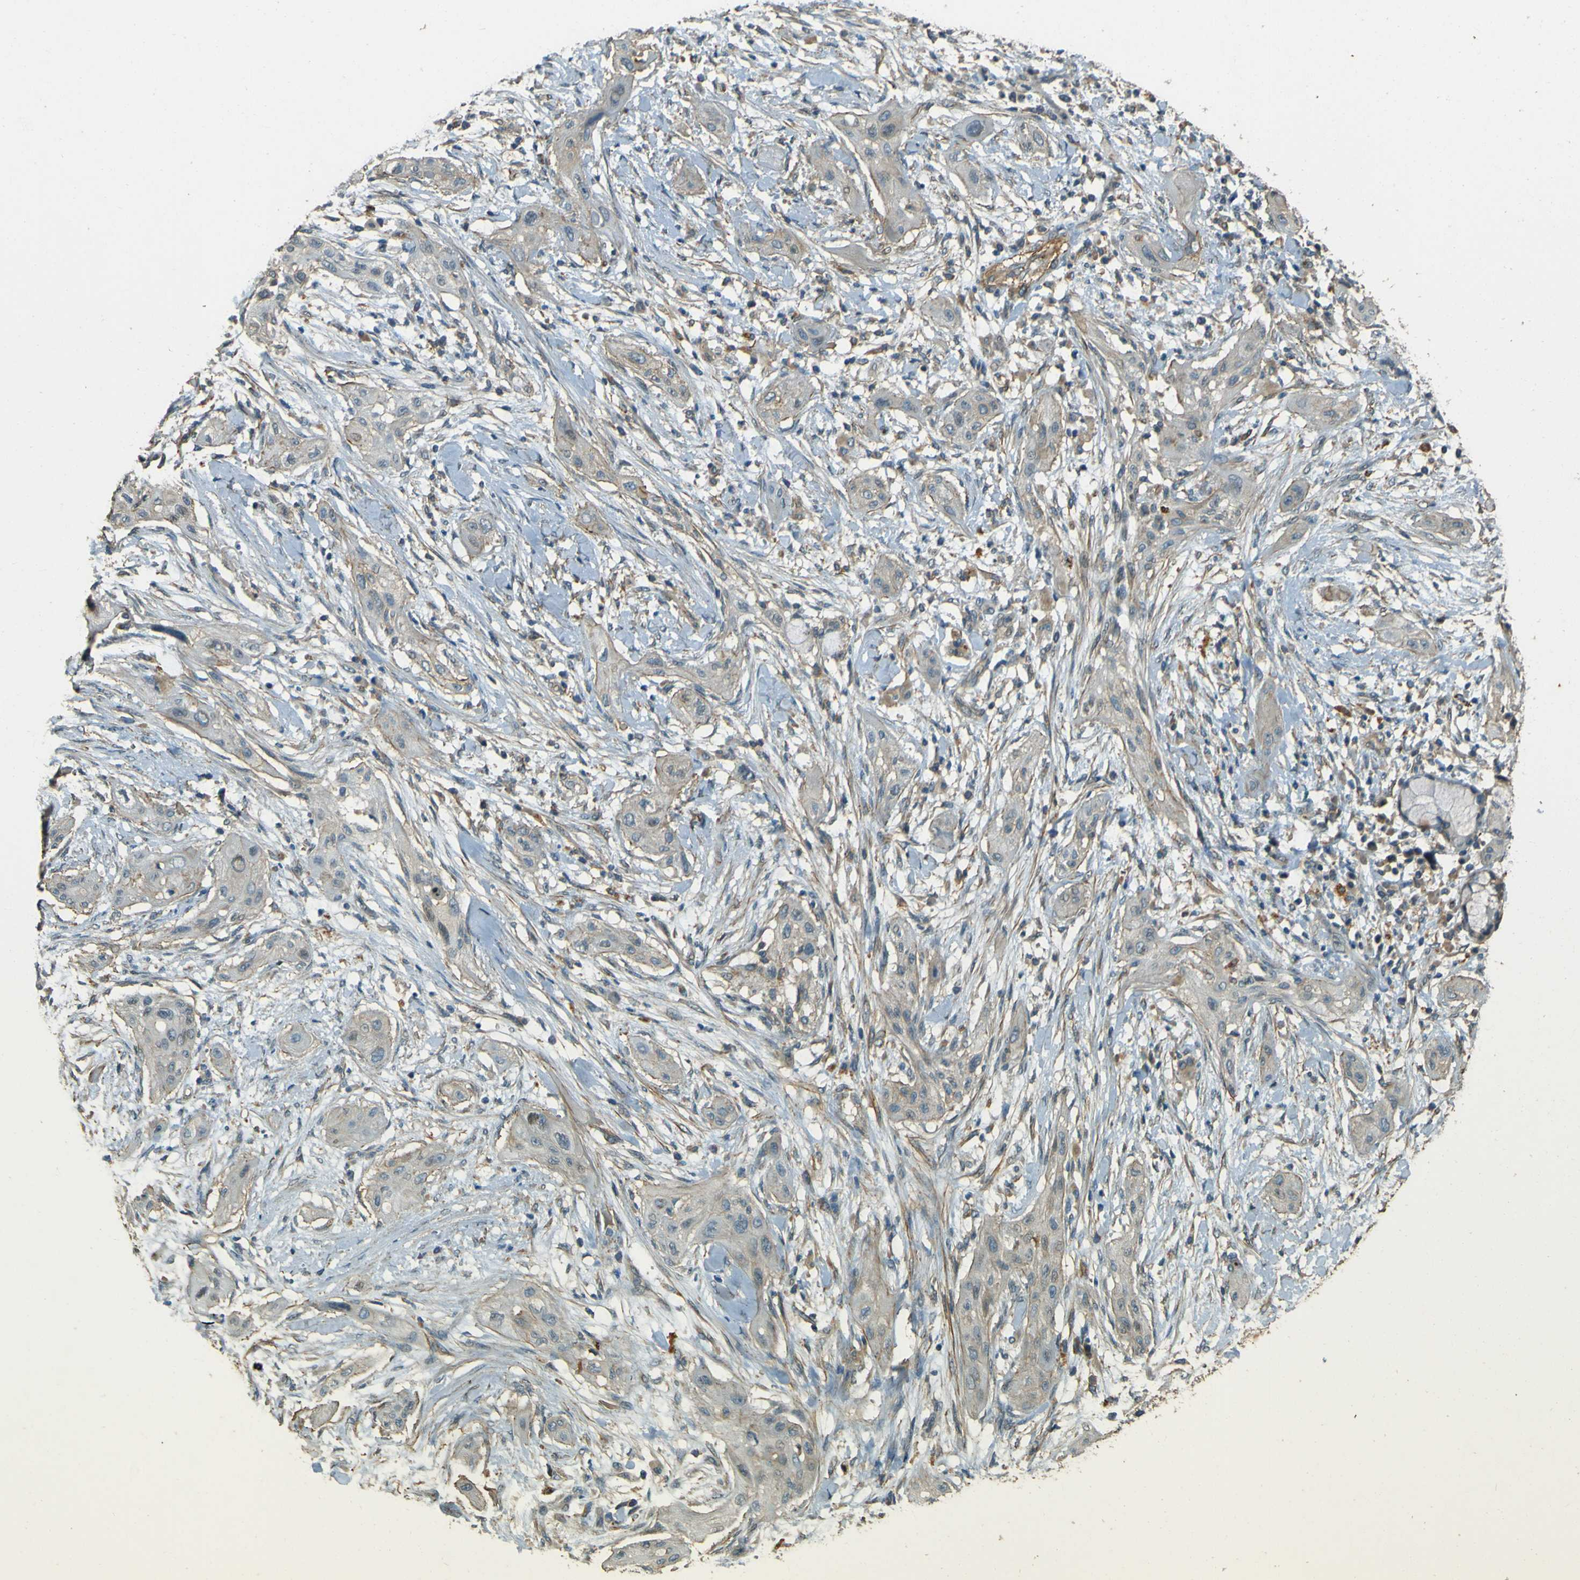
{"staining": {"intensity": "negative", "quantity": "none", "location": "none"}, "tissue": "lung cancer", "cell_type": "Tumor cells", "image_type": "cancer", "snomed": [{"axis": "morphology", "description": "Squamous cell carcinoma, NOS"}, {"axis": "topography", "description": "Lung"}], "caption": "DAB (3,3'-diaminobenzidine) immunohistochemical staining of lung cancer demonstrates no significant expression in tumor cells.", "gene": "NEXN", "patient": {"sex": "female", "age": 47}}